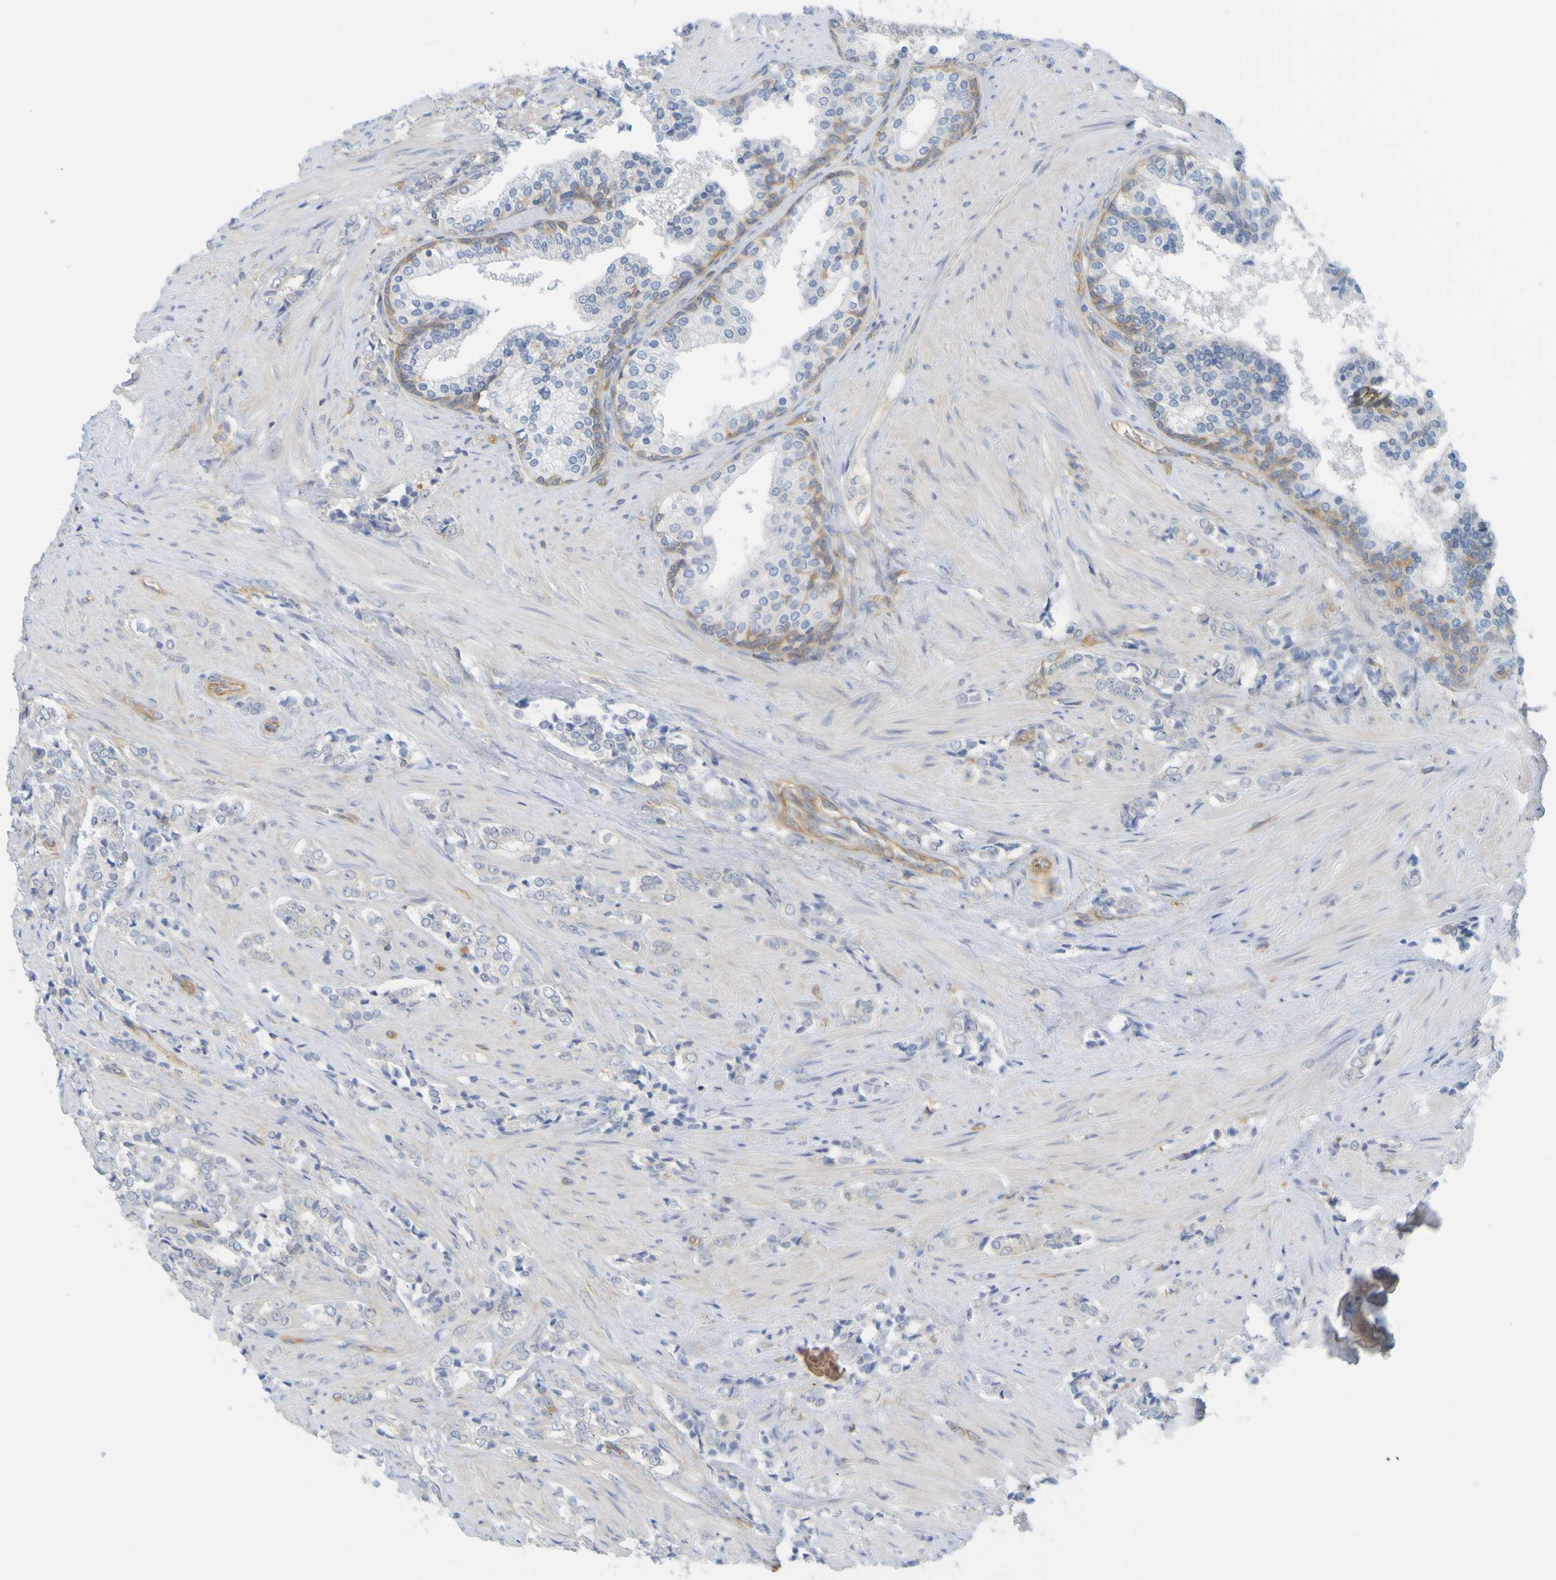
{"staining": {"intensity": "negative", "quantity": "none", "location": "none"}, "tissue": "prostate cancer", "cell_type": "Tumor cells", "image_type": "cancer", "snomed": [{"axis": "morphology", "description": "Adenocarcinoma, Low grade"}, {"axis": "topography", "description": "Prostate"}], "caption": "IHC photomicrograph of neoplastic tissue: human prostate cancer stained with DAB demonstrates no significant protein positivity in tumor cells.", "gene": "APPL1", "patient": {"sex": "male", "age": 60}}